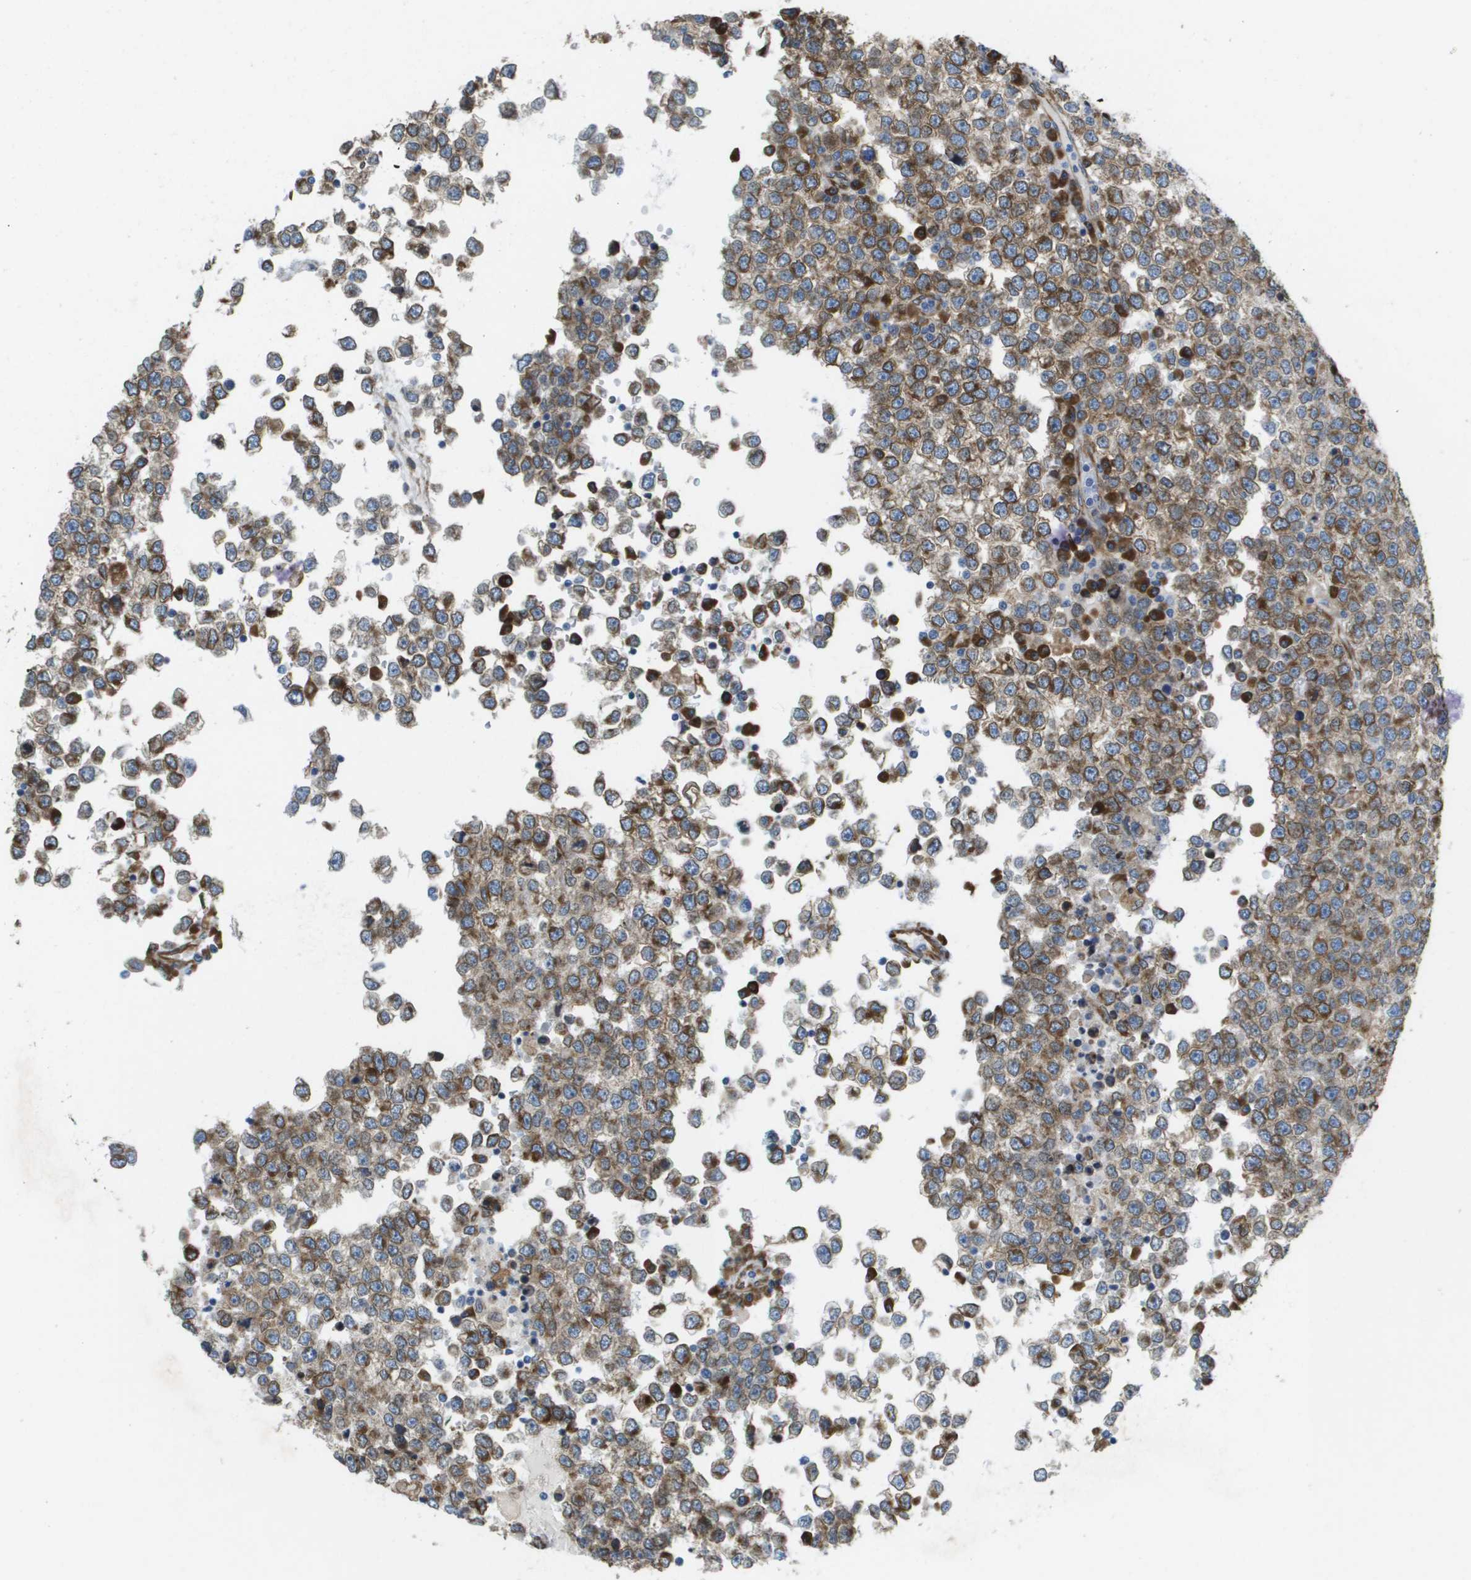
{"staining": {"intensity": "moderate", "quantity": ">75%", "location": "cytoplasmic/membranous"}, "tissue": "testis cancer", "cell_type": "Tumor cells", "image_type": "cancer", "snomed": [{"axis": "morphology", "description": "Seminoma, NOS"}, {"axis": "topography", "description": "Testis"}], "caption": "The image exhibits immunohistochemical staining of seminoma (testis). There is moderate cytoplasmic/membranous staining is identified in approximately >75% of tumor cells. (IHC, brightfield microscopy, high magnification).", "gene": "ST3GAL2", "patient": {"sex": "male", "age": 65}}